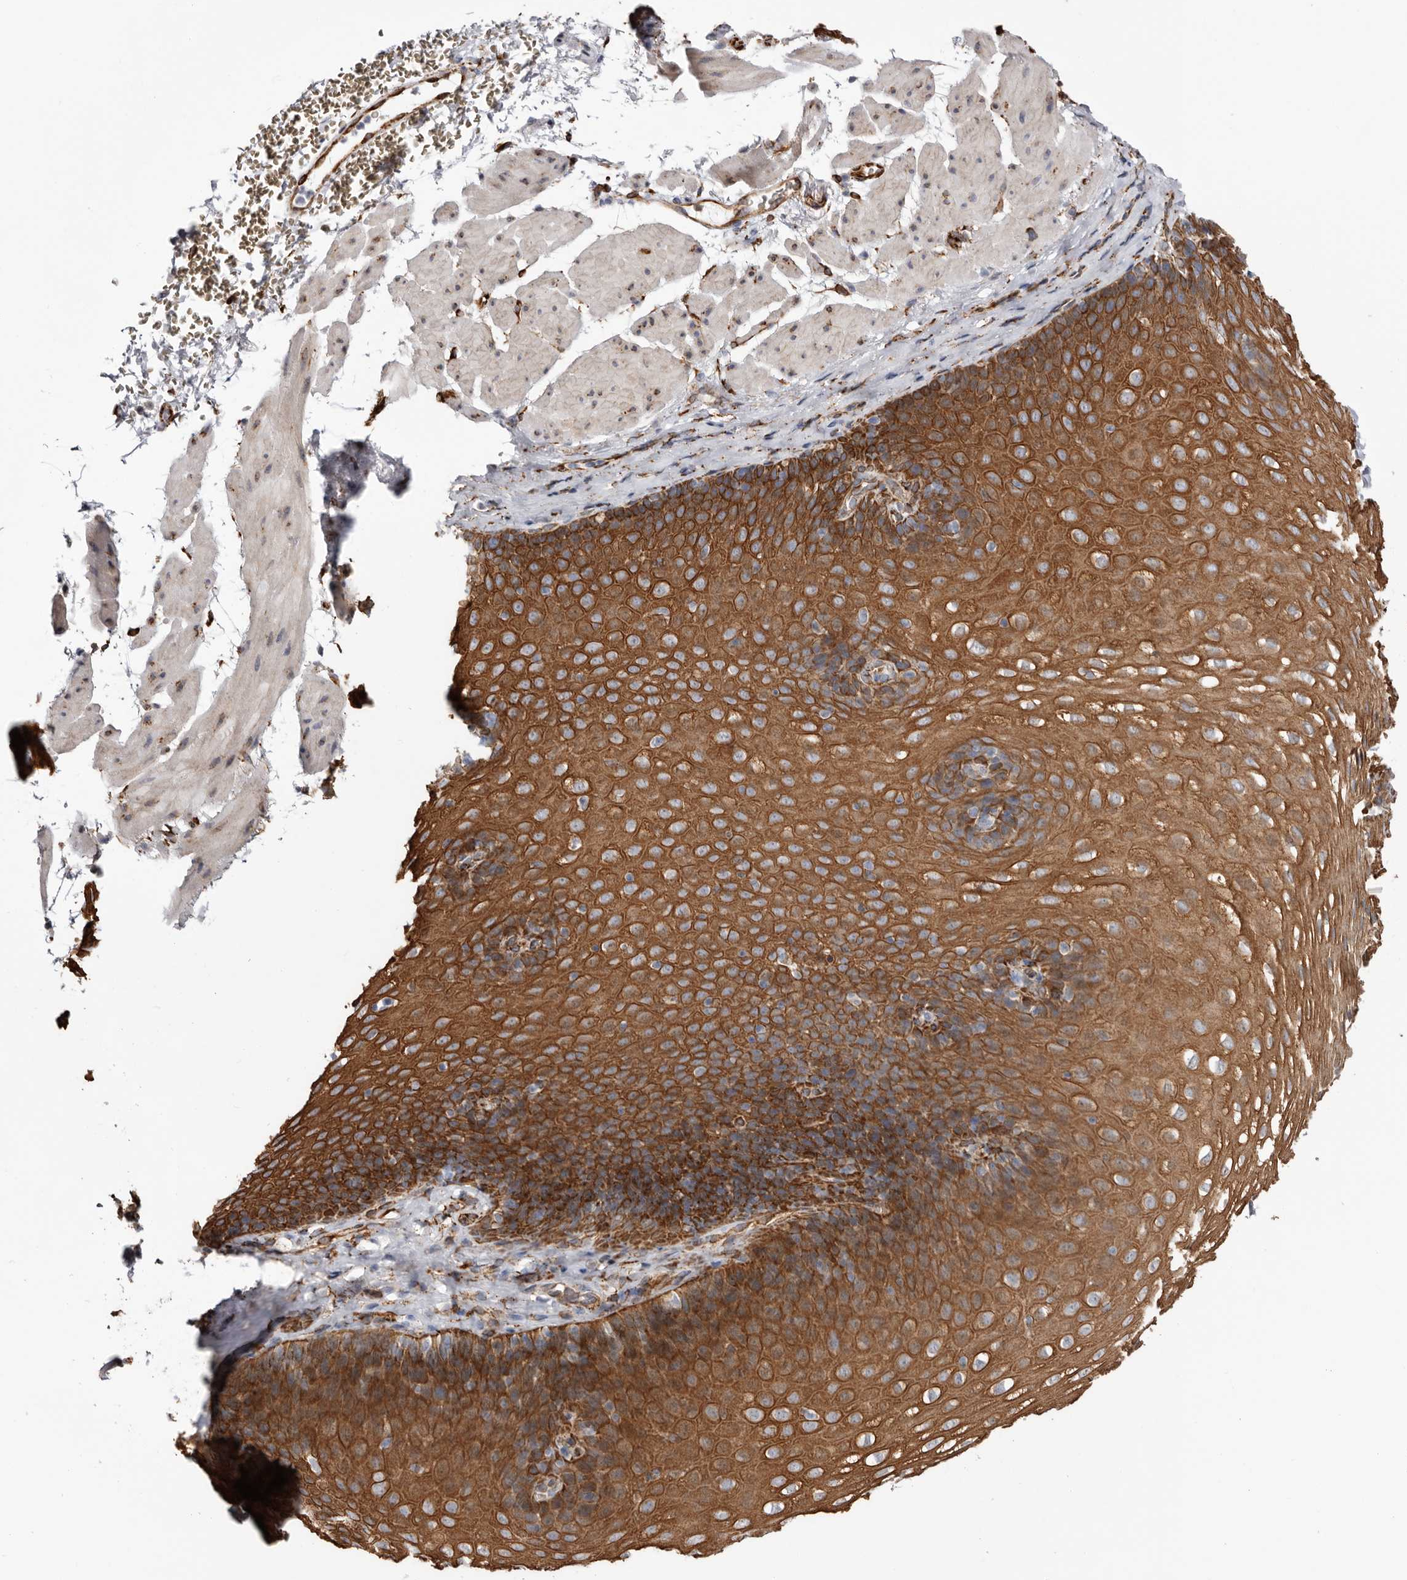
{"staining": {"intensity": "strong", "quantity": ">75%", "location": "cytoplasmic/membranous"}, "tissue": "esophagus", "cell_type": "Squamous epithelial cells", "image_type": "normal", "snomed": [{"axis": "morphology", "description": "Normal tissue, NOS"}, {"axis": "topography", "description": "Esophagus"}], "caption": "This micrograph displays immunohistochemistry (IHC) staining of unremarkable human esophagus, with high strong cytoplasmic/membranous expression in approximately >75% of squamous epithelial cells.", "gene": "SEMA3E", "patient": {"sex": "female", "age": 66}}